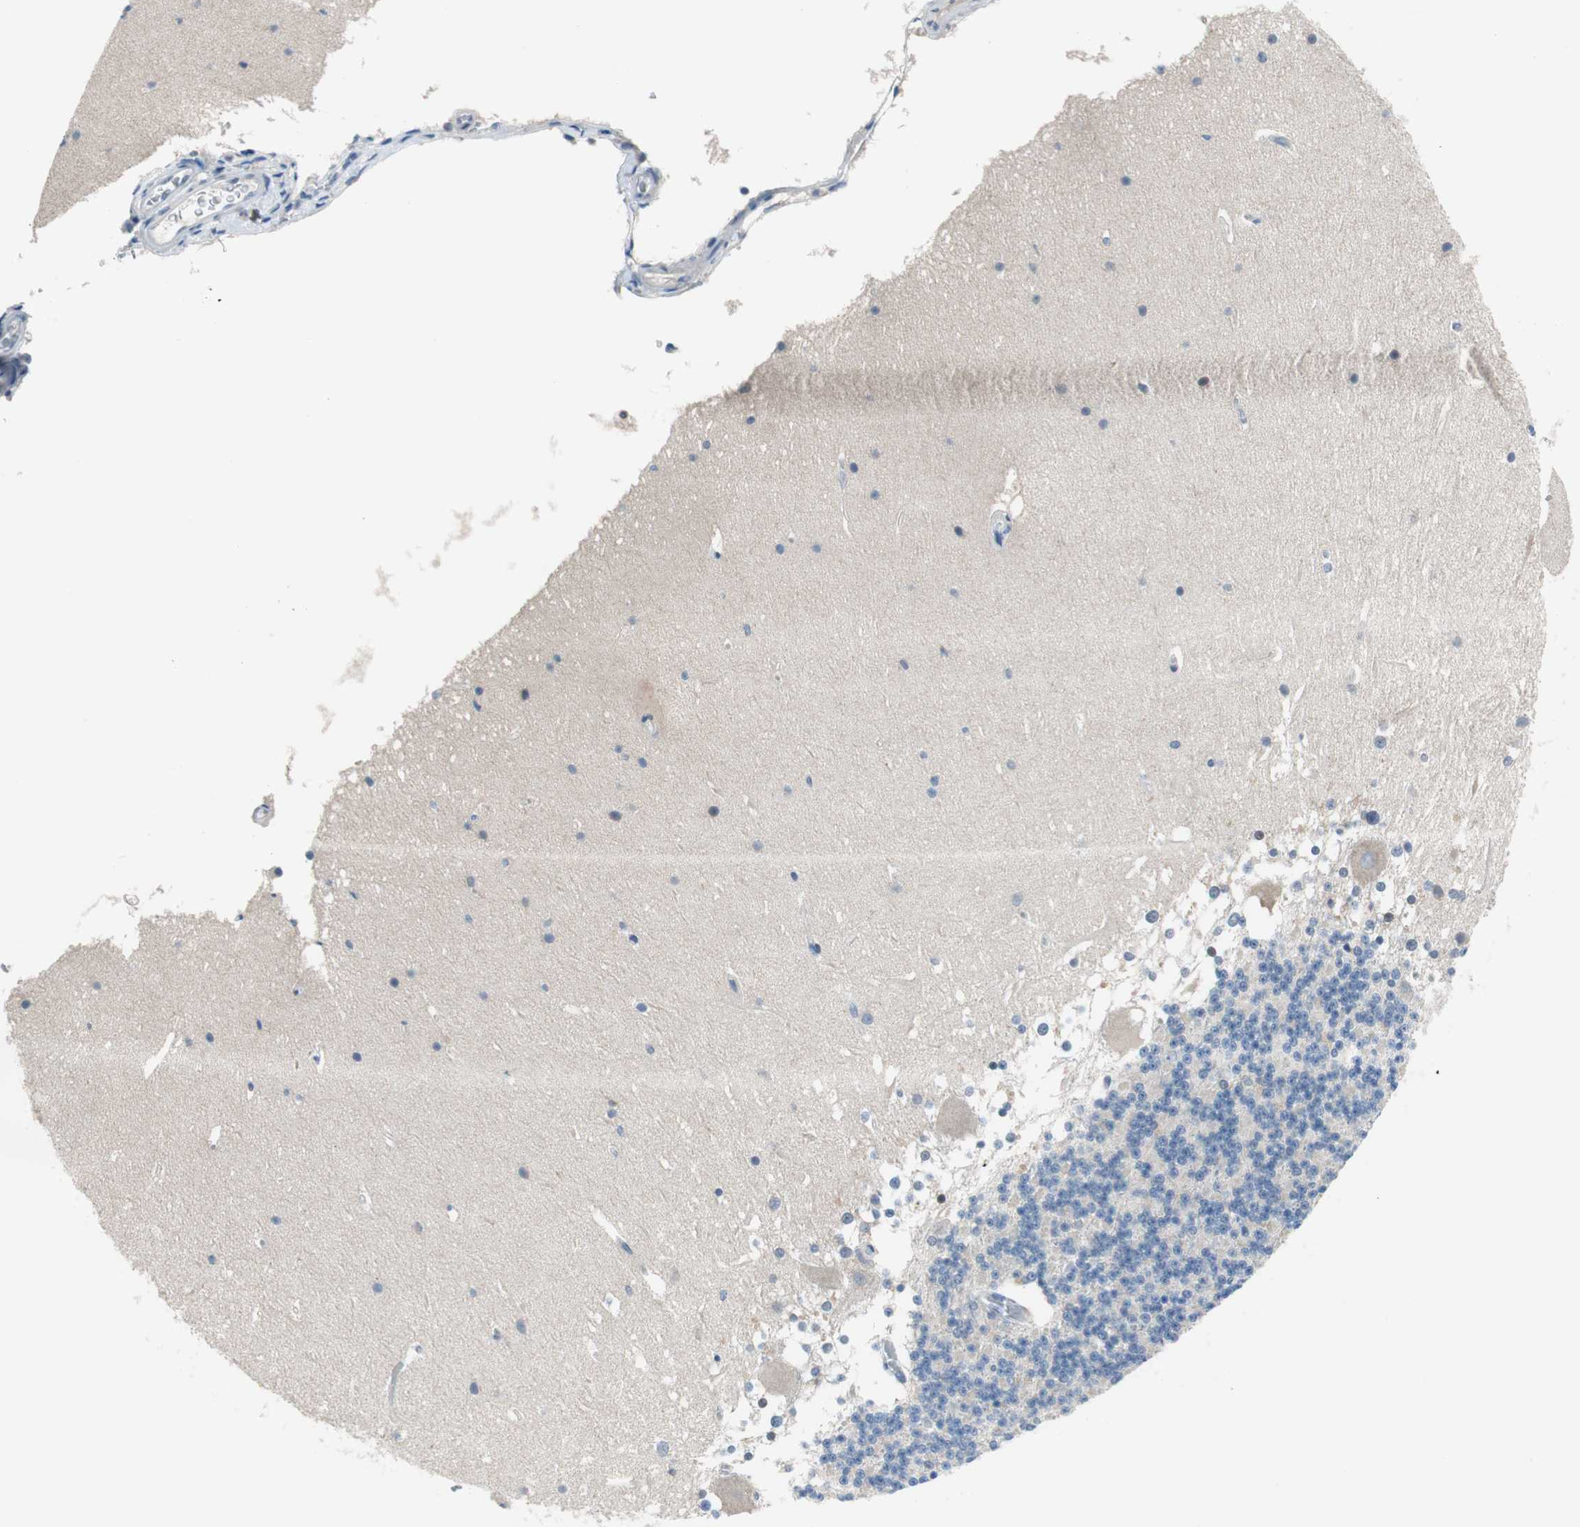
{"staining": {"intensity": "negative", "quantity": "none", "location": "none"}, "tissue": "cerebellum", "cell_type": "Cells in granular layer", "image_type": "normal", "snomed": [{"axis": "morphology", "description": "Normal tissue, NOS"}, {"axis": "topography", "description": "Cerebellum"}], "caption": "The photomicrograph demonstrates no staining of cells in granular layer in unremarkable cerebellum. (Immunohistochemistry, brightfield microscopy, high magnification).", "gene": "GRHL1", "patient": {"sex": "female", "age": 19}}